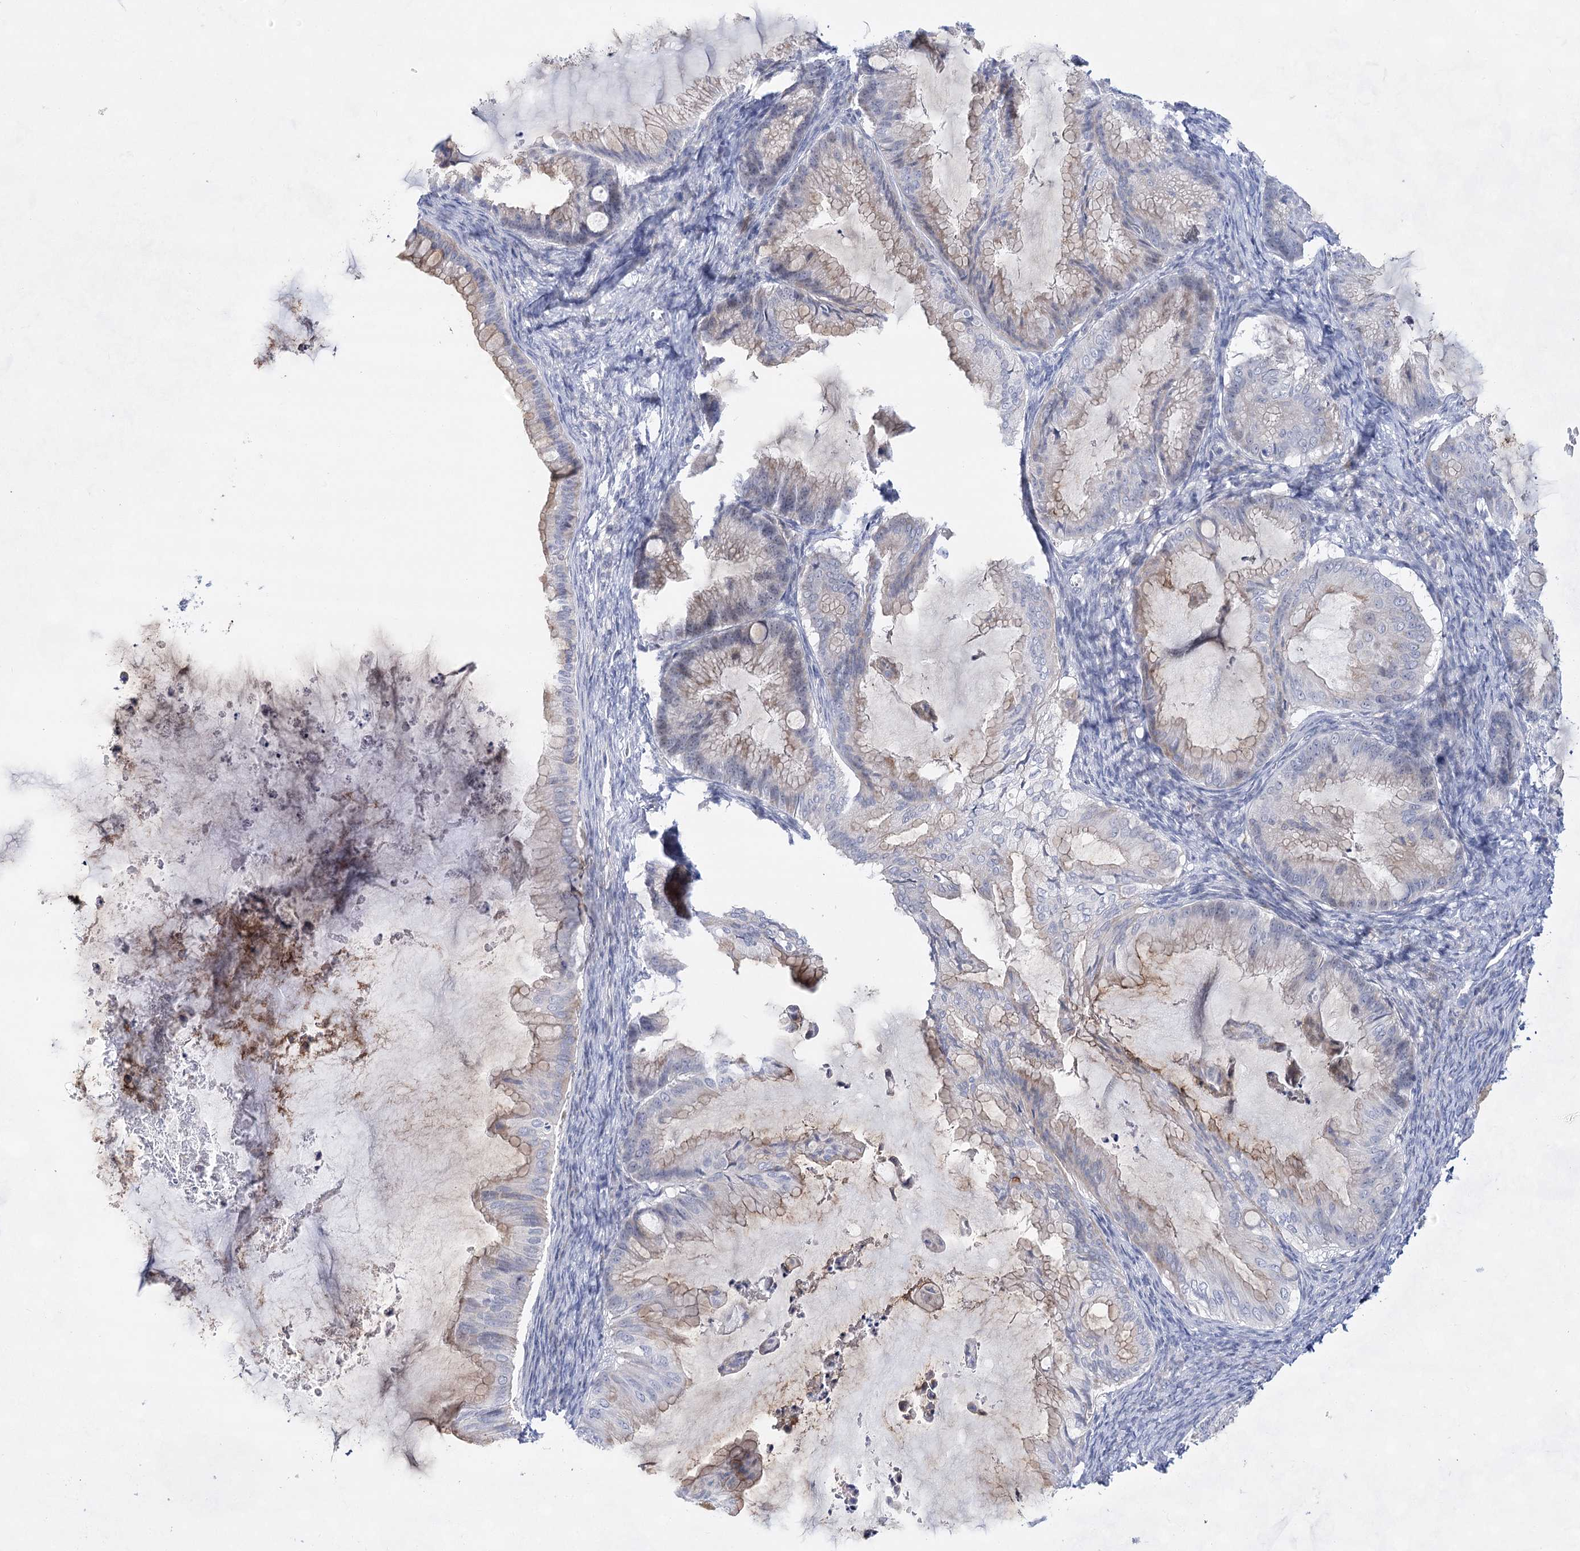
{"staining": {"intensity": "weak", "quantity": "<25%", "location": "cytoplasmic/membranous"}, "tissue": "ovarian cancer", "cell_type": "Tumor cells", "image_type": "cancer", "snomed": [{"axis": "morphology", "description": "Cystadenocarcinoma, mucinous, NOS"}, {"axis": "topography", "description": "Ovary"}], "caption": "This photomicrograph is of ovarian cancer (mucinous cystadenocarcinoma) stained with immunohistochemistry to label a protein in brown with the nuclei are counter-stained blue. There is no positivity in tumor cells.", "gene": "BPHL", "patient": {"sex": "female", "age": 71}}